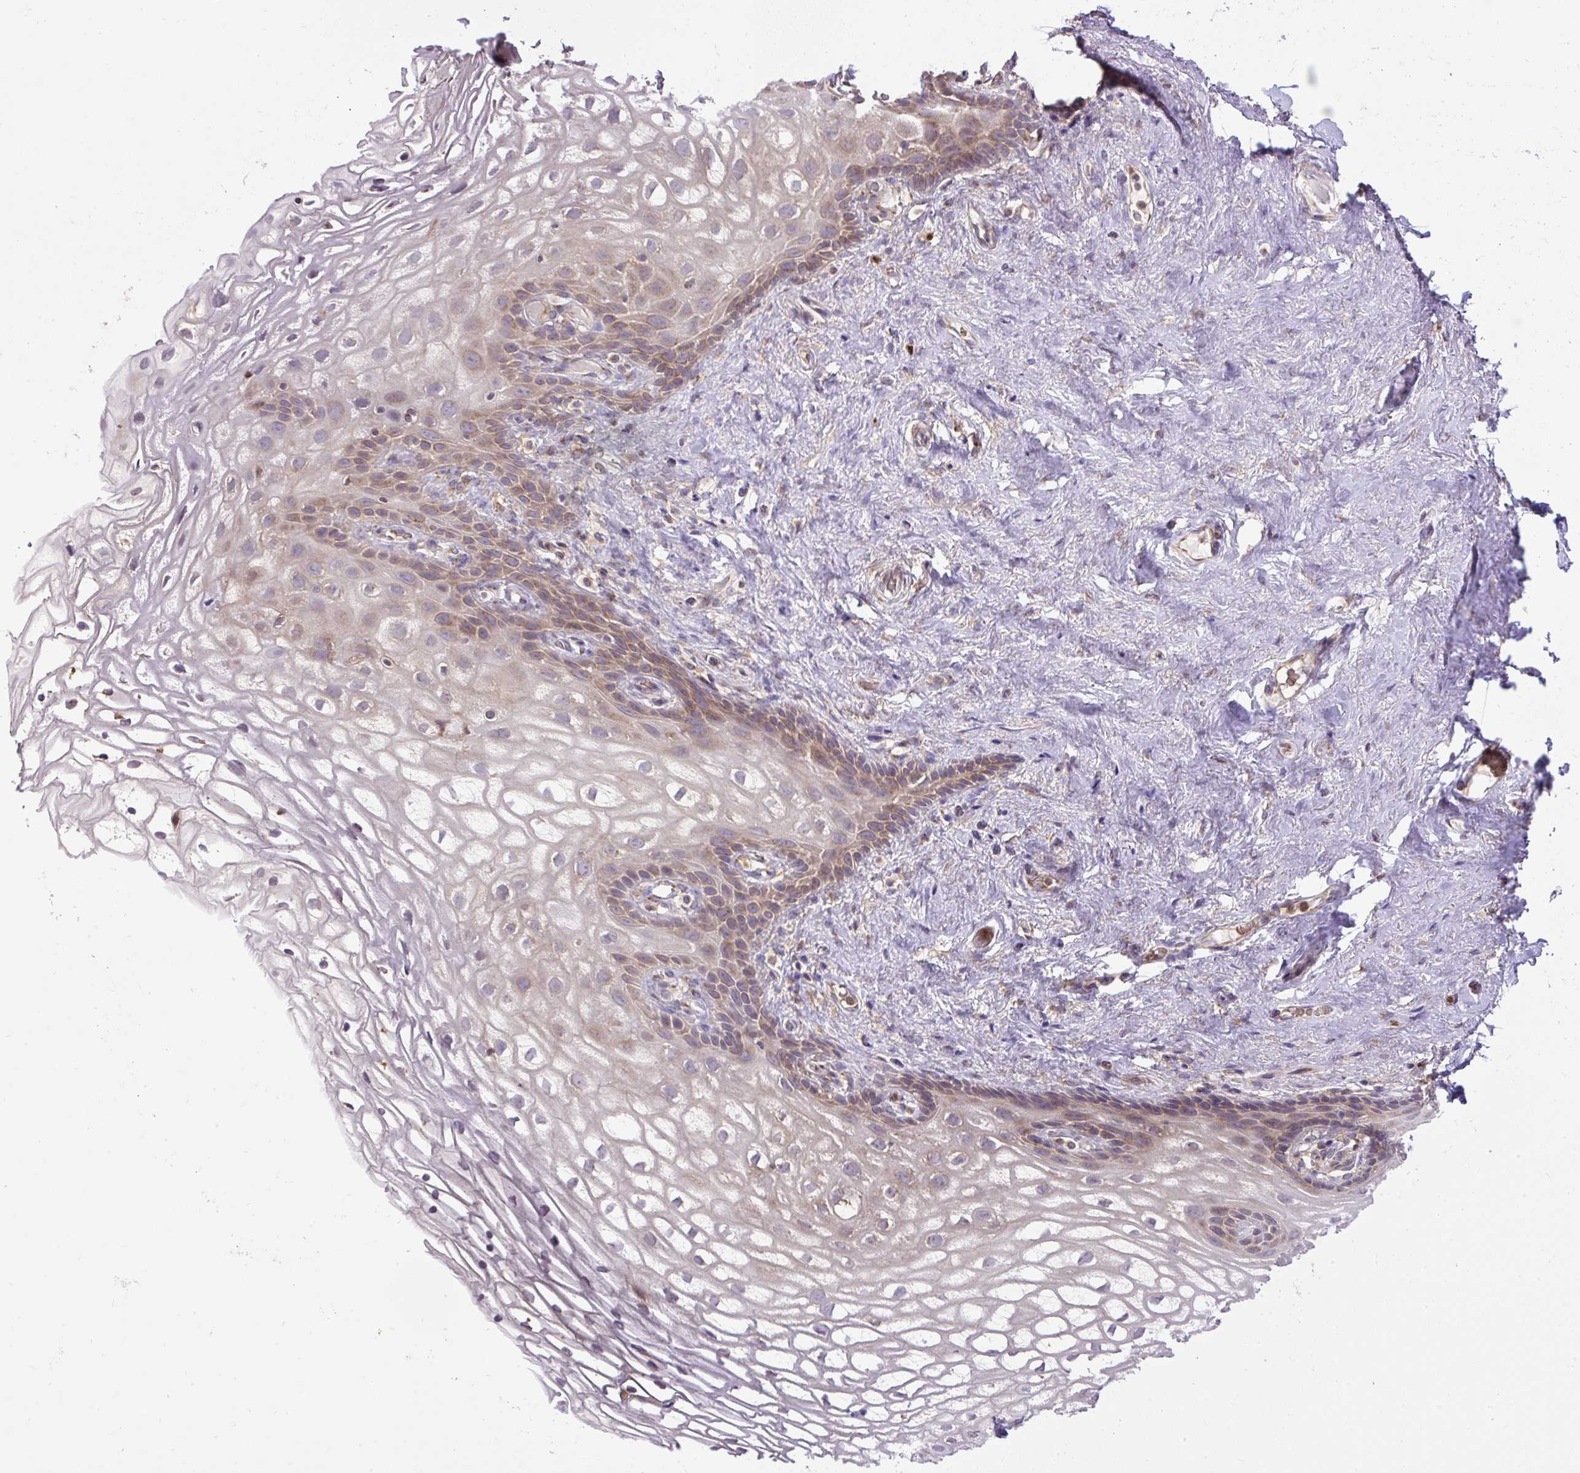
{"staining": {"intensity": "moderate", "quantity": "25%-75%", "location": "cytoplasmic/membranous"}, "tissue": "vagina", "cell_type": "Squamous epithelial cells", "image_type": "normal", "snomed": [{"axis": "morphology", "description": "Normal tissue, NOS"}, {"axis": "morphology", "description": "Adenocarcinoma, NOS"}, {"axis": "topography", "description": "Rectum"}, {"axis": "topography", "description": "Vagina"}, {"axis": "topography", "description": "Peripheral nerve tissue"}], "caption": "Immunohistochemistry (IHC) image of benign vagina stained for a protein (brown), which demonstrates medium levels of moderate cytoplasmic/membranous positivity in approximately 25%-75% of squamous epithelial cells.", "gene": "SMC4", "patient": {"sex": "female", "age": 71}}